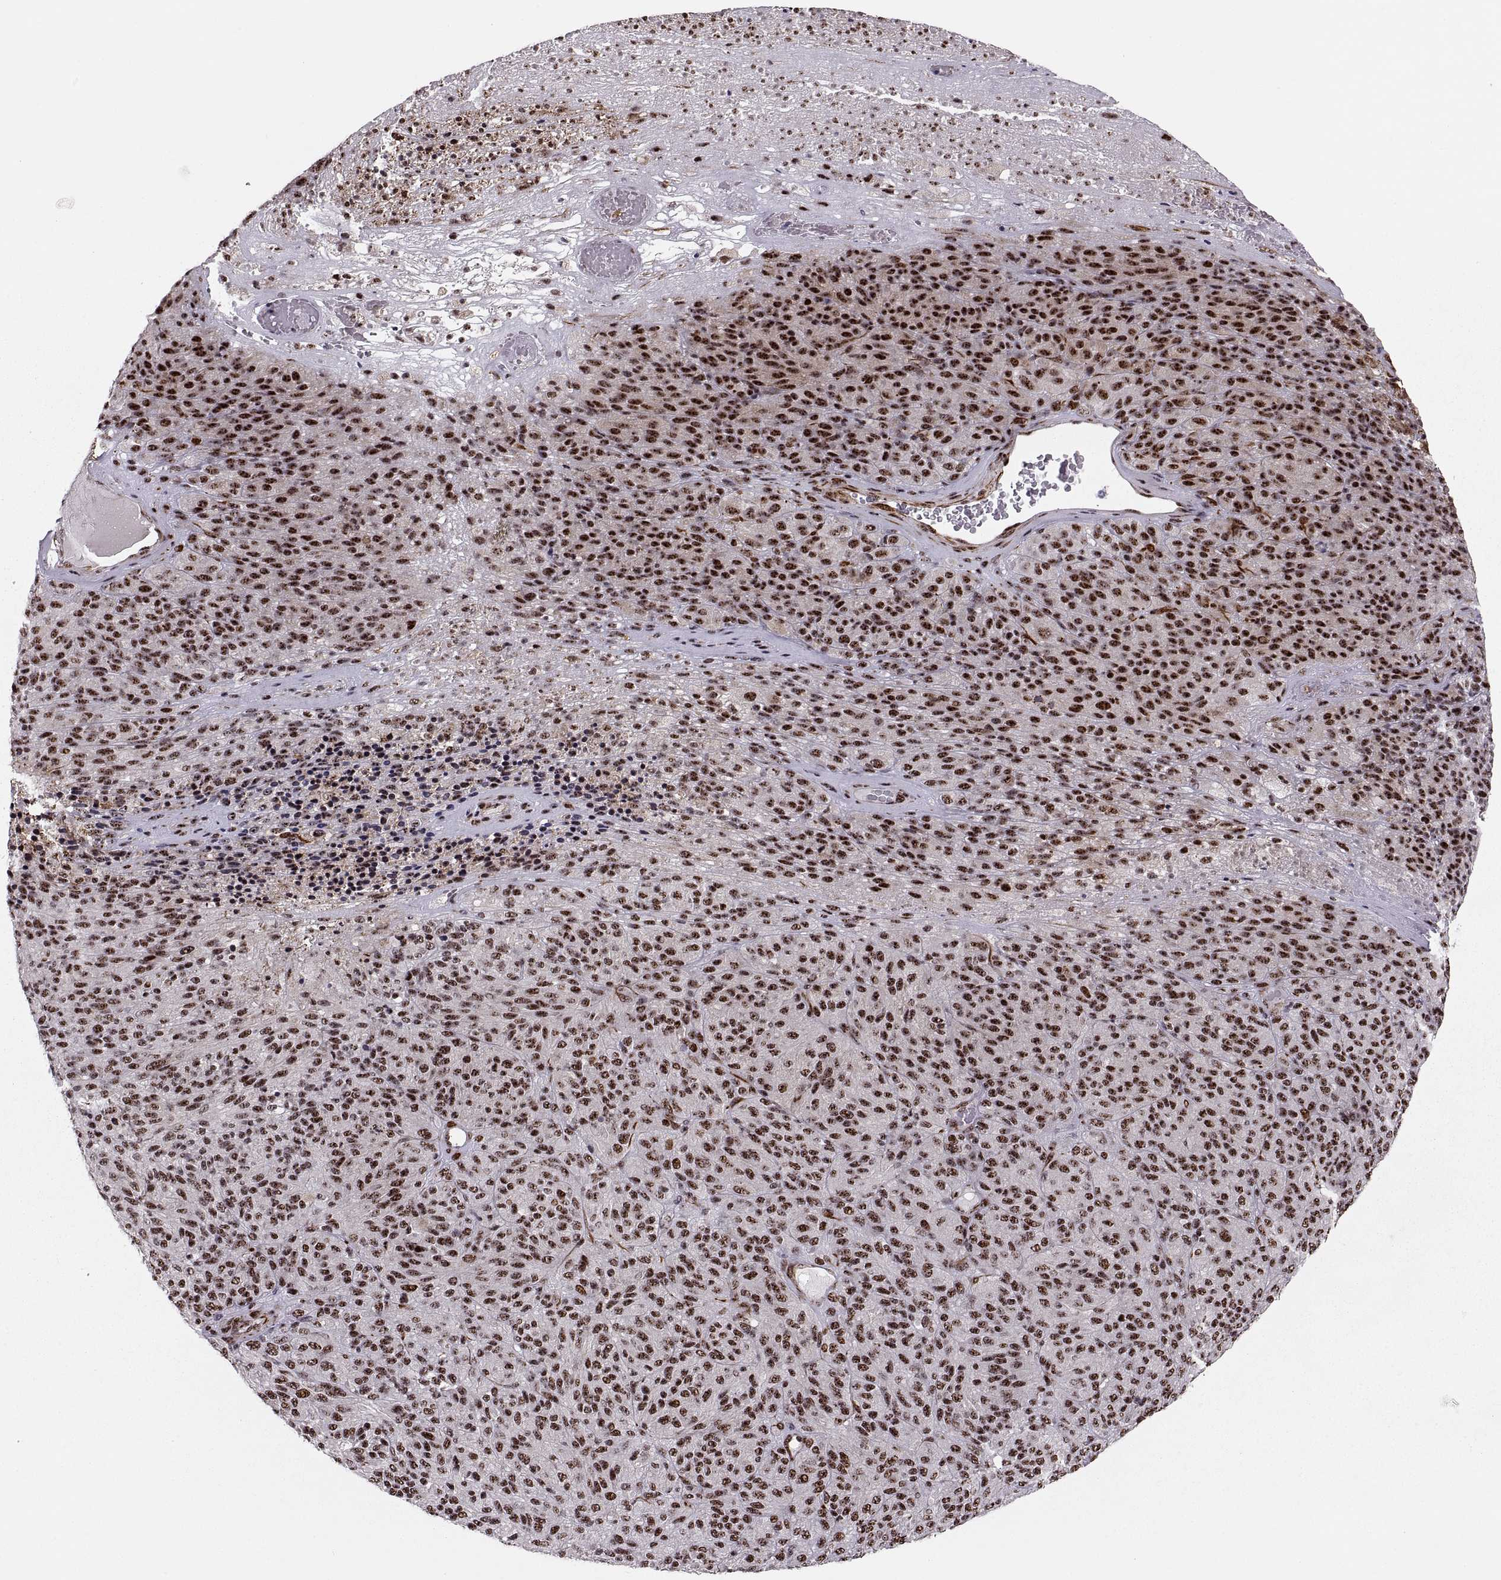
{"staining": {"intensity": "strong", "quantity": ">75%", "location": "nuclear"}, "tissue": "melanoma", "cell_type": "Tumor cells", "image_type": "cancer", "snomed": [{"axis": "morphology", "description": "Malignant melanoma, Metastatic site"}, {"axis": "topography", "description": "Brain"}], "caption": "Melanoma tissue shows strong nuclear expression in about >75% of tumor cells", "gene": "ZCCHC17", "patient": {"sex": "female", "age": 56}}